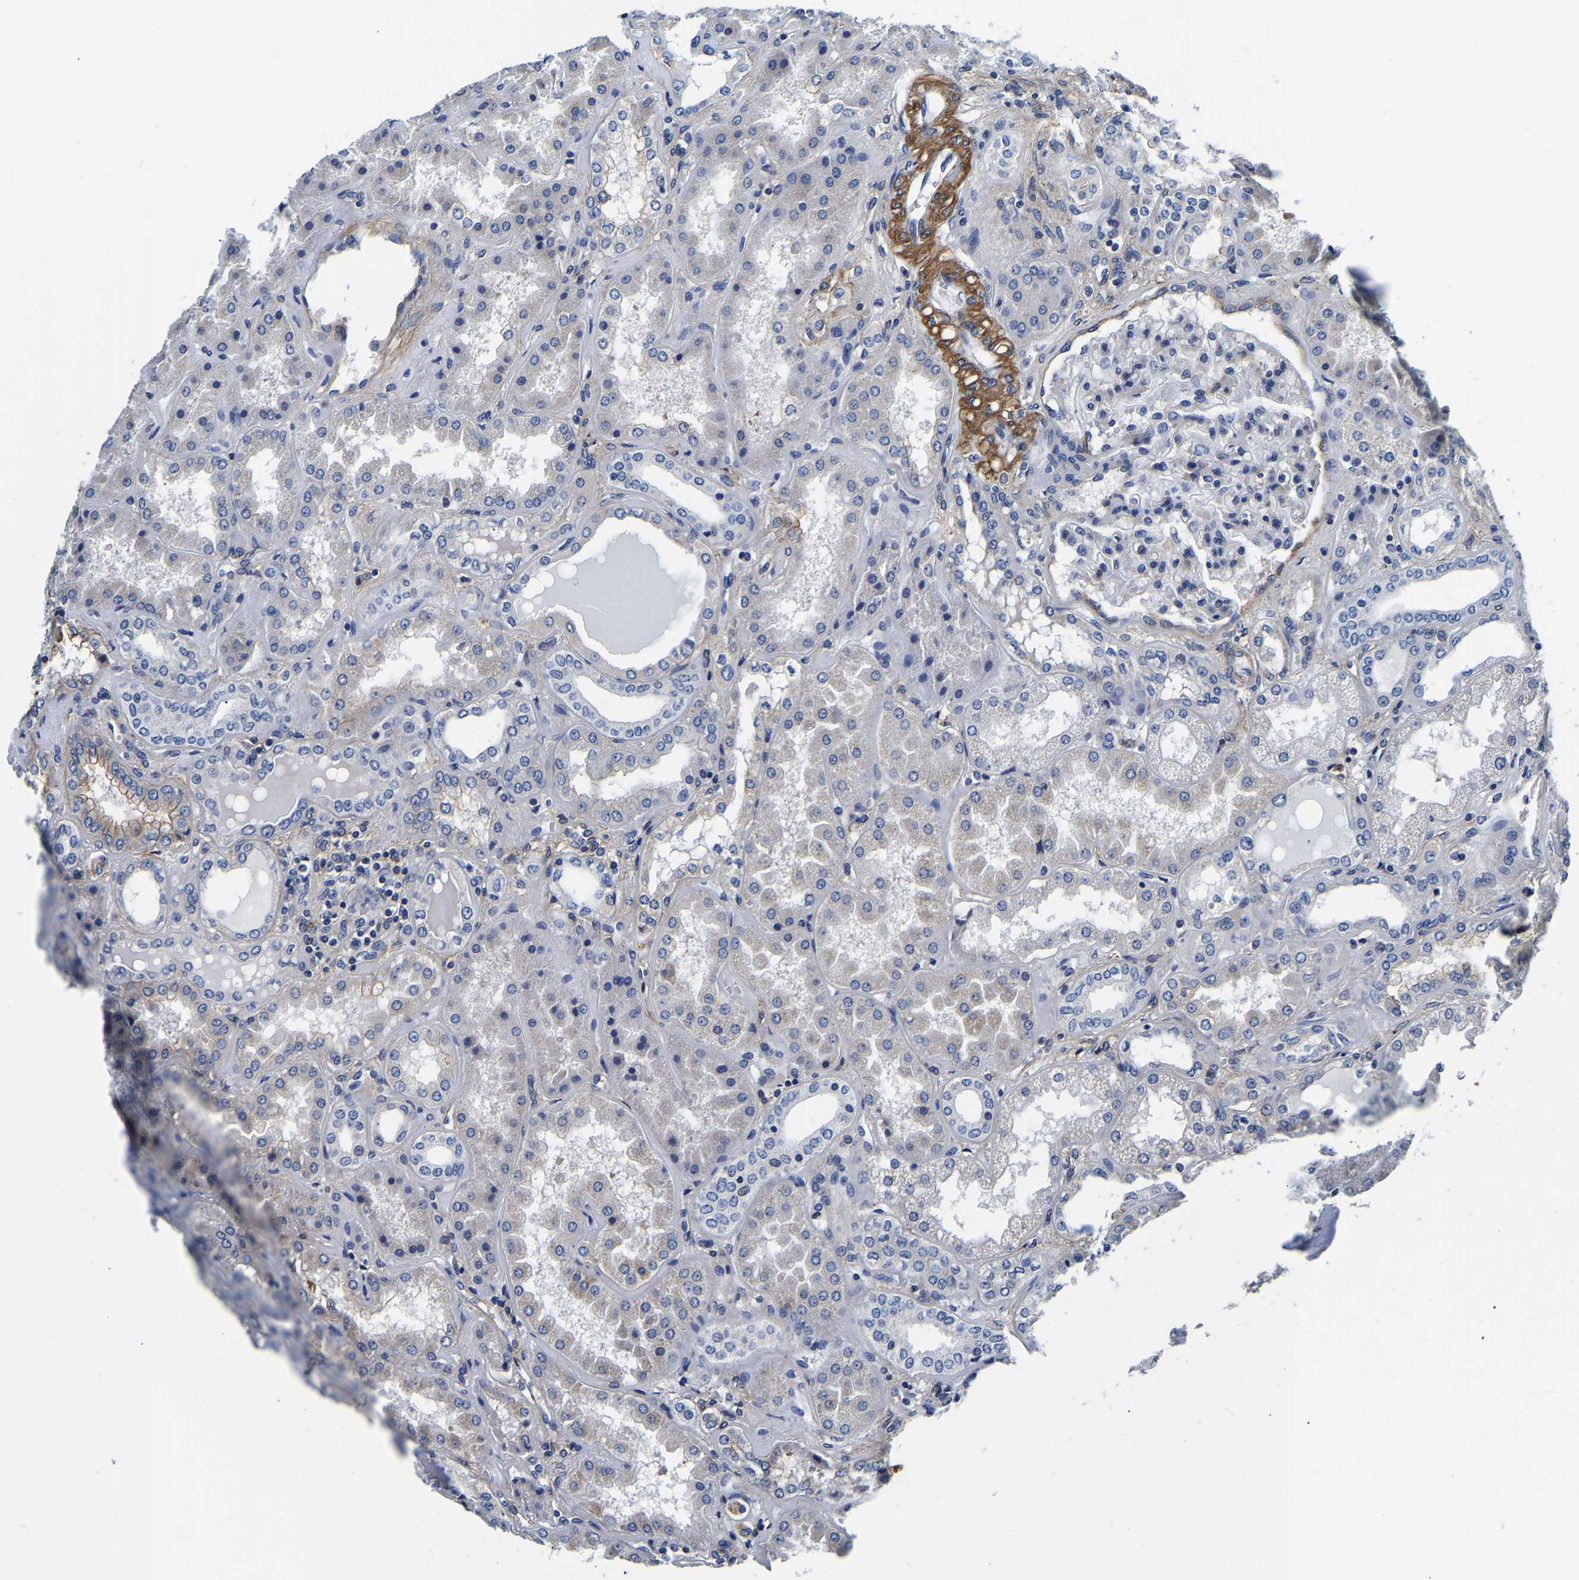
{"staining": {"intensity": "weak", "quantity": "<25%", "location": "cytoplasmic/membranous"}, "tissue": "kidney", "cell_type": "Cells in glomeruli", "image_type": "normal", "snomed": [{"axis": "morphology", "description": "Normal tissue, NOS"}, {"axis": "topography", "description": "Kidney"}], "caption": "Protein analysis of unremarkable kidney displays no significant expression in cells in glomeruli. (DAB immunohistochemistry, high magnification).", "gene": "KCTD17", "patient": {"sex": "female", "age": 56}}